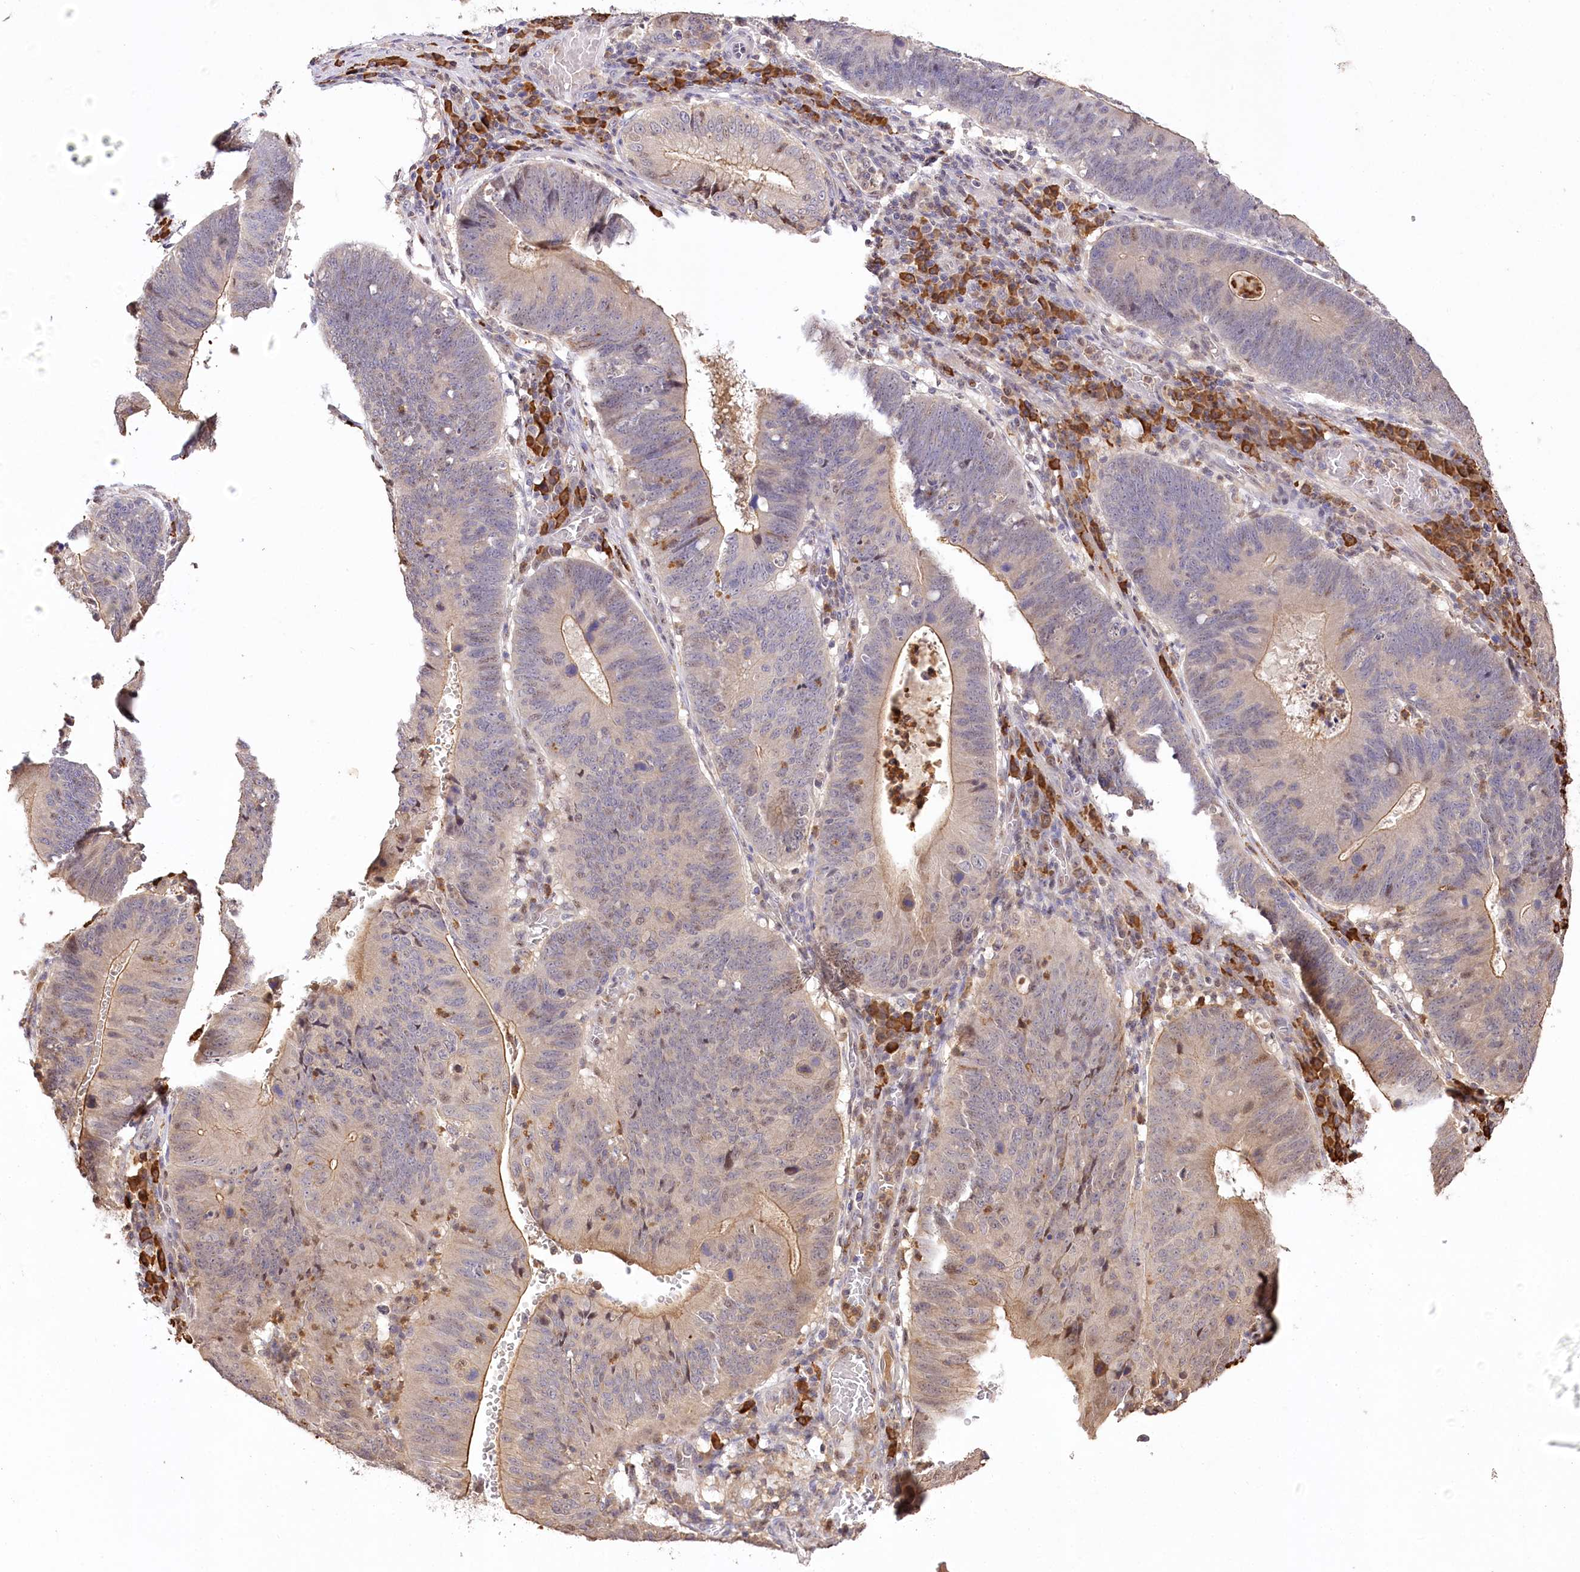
{"staining": {"intensity": "moderate", "quantity": "<25%", "location": "cytoplasmic/membranous"}, "tissue": "stomach cancer", "cell_type": "Tumor cells", "image_type": "cancer", "snomed": [{"axis": "morphology", "description": "Adenocarcinoma, NOS"}, {"axis": "topography", "description": "Stomach"}], "caption": "Protein staining by immunohistochemistry shows moderate cytoplasmic/membranous expression in approximately <25% of tumor cells in adenocarcinoma (stomach). The staining is performed using DAB (3,3'-diaminobenzidine) brown chromogen to label protein expression. The nuclei are counter-stained blue using hematoxylin.", "gene": "PYROXD1", "patient": {"sex": "male", "age": 59}}